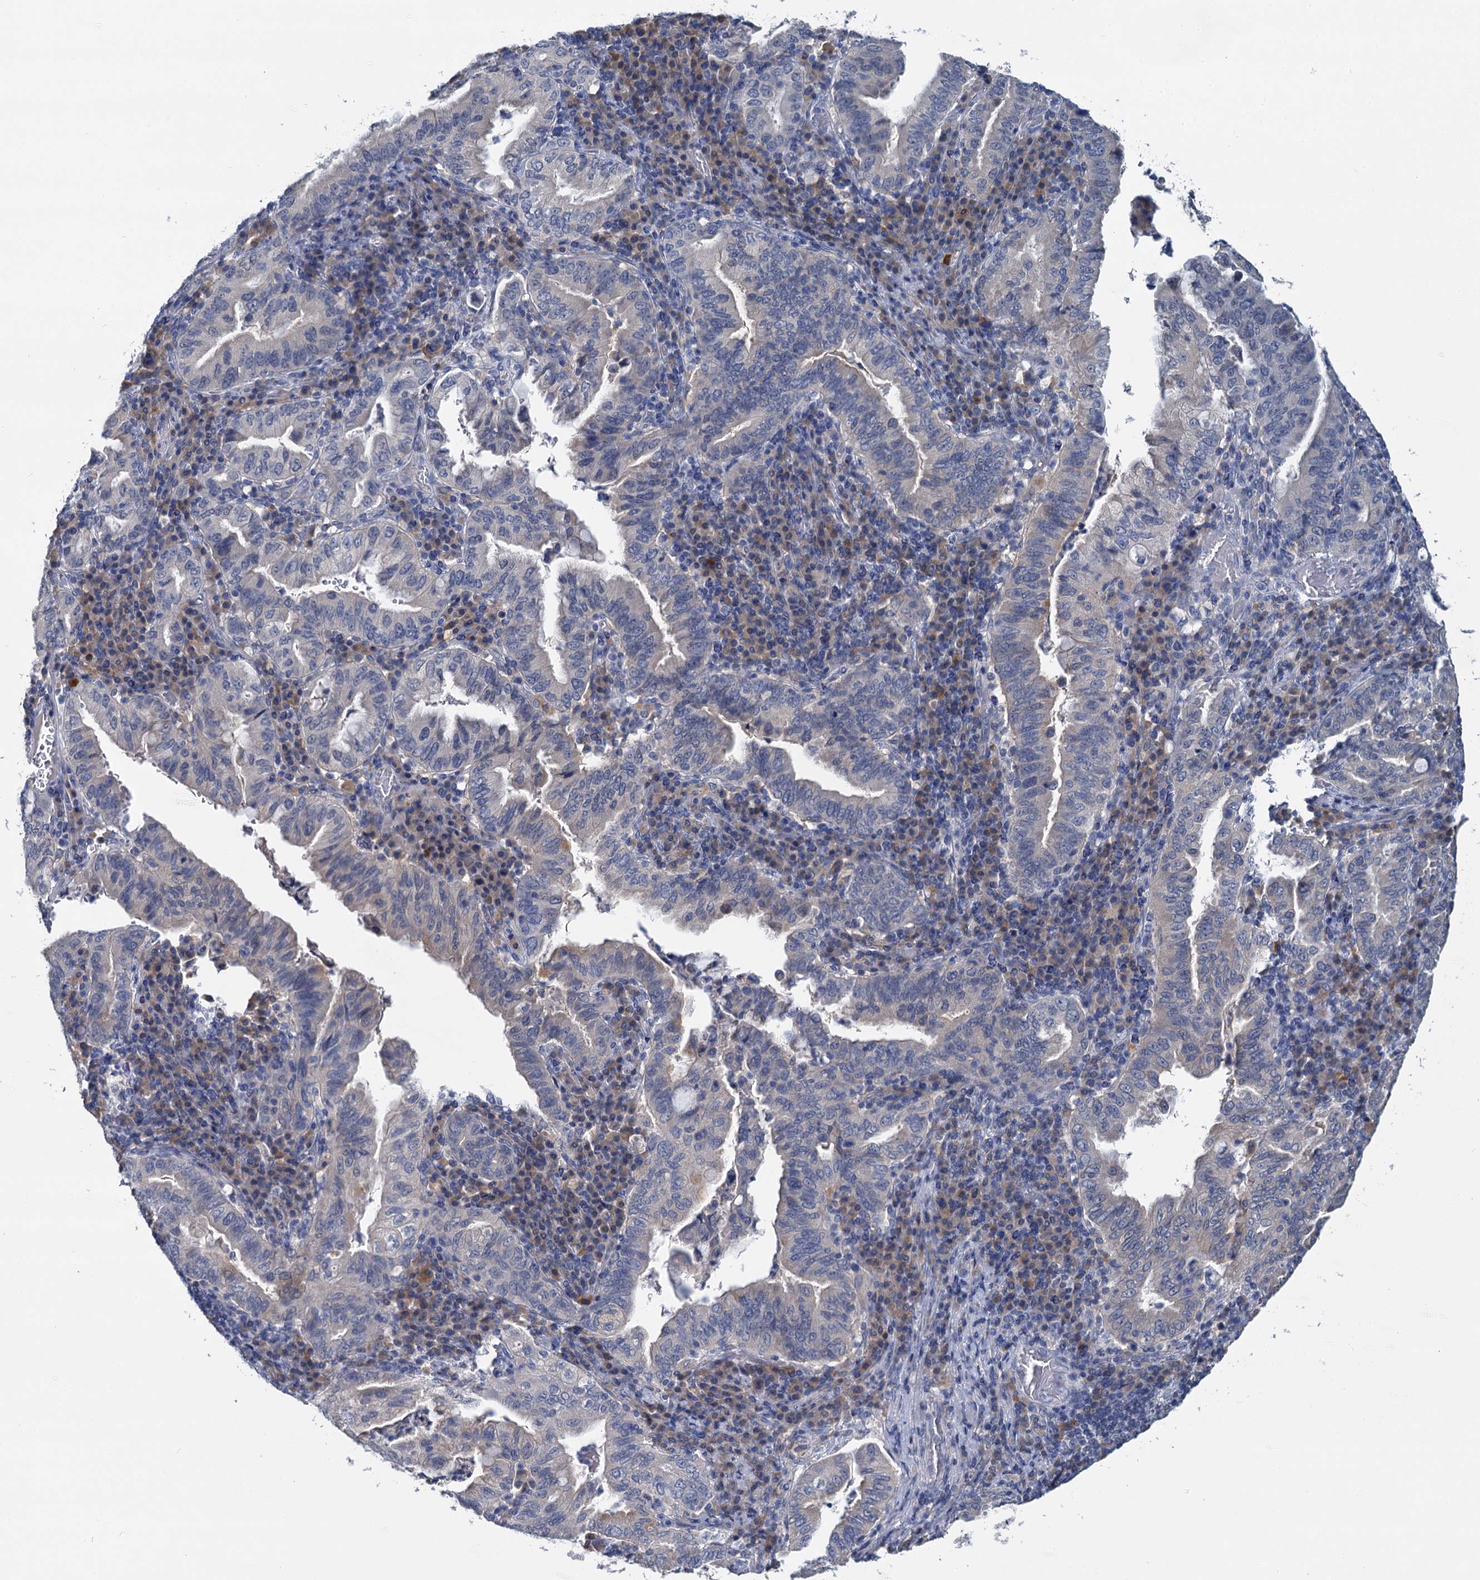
{"staining": {"intensity": "negative", "quantity": "none", "location": "none"}, "tissue": "stomach cancer", "cell_type": "Tumor cells", "image_type": "cancer", "snomed": [{"axis": "morphology", "description": "Normal tissue, NOS"}, {"axis": "morphology", "description": "Adenocarcinoma, NOS"}, {"axis": "topography", "description": "Esophagus"}, {"axis": "topography", "description": "Stomach, upper"}, {"axis": "topography", "description": "Peripheral nerve tissue"}], "caption": "Immunohistochemistry of human stomach adenocarcinoma shows no positivity in tumor cells.", "gene": "ANKRD42", "patient": {"sex": "male", "age": 62}}